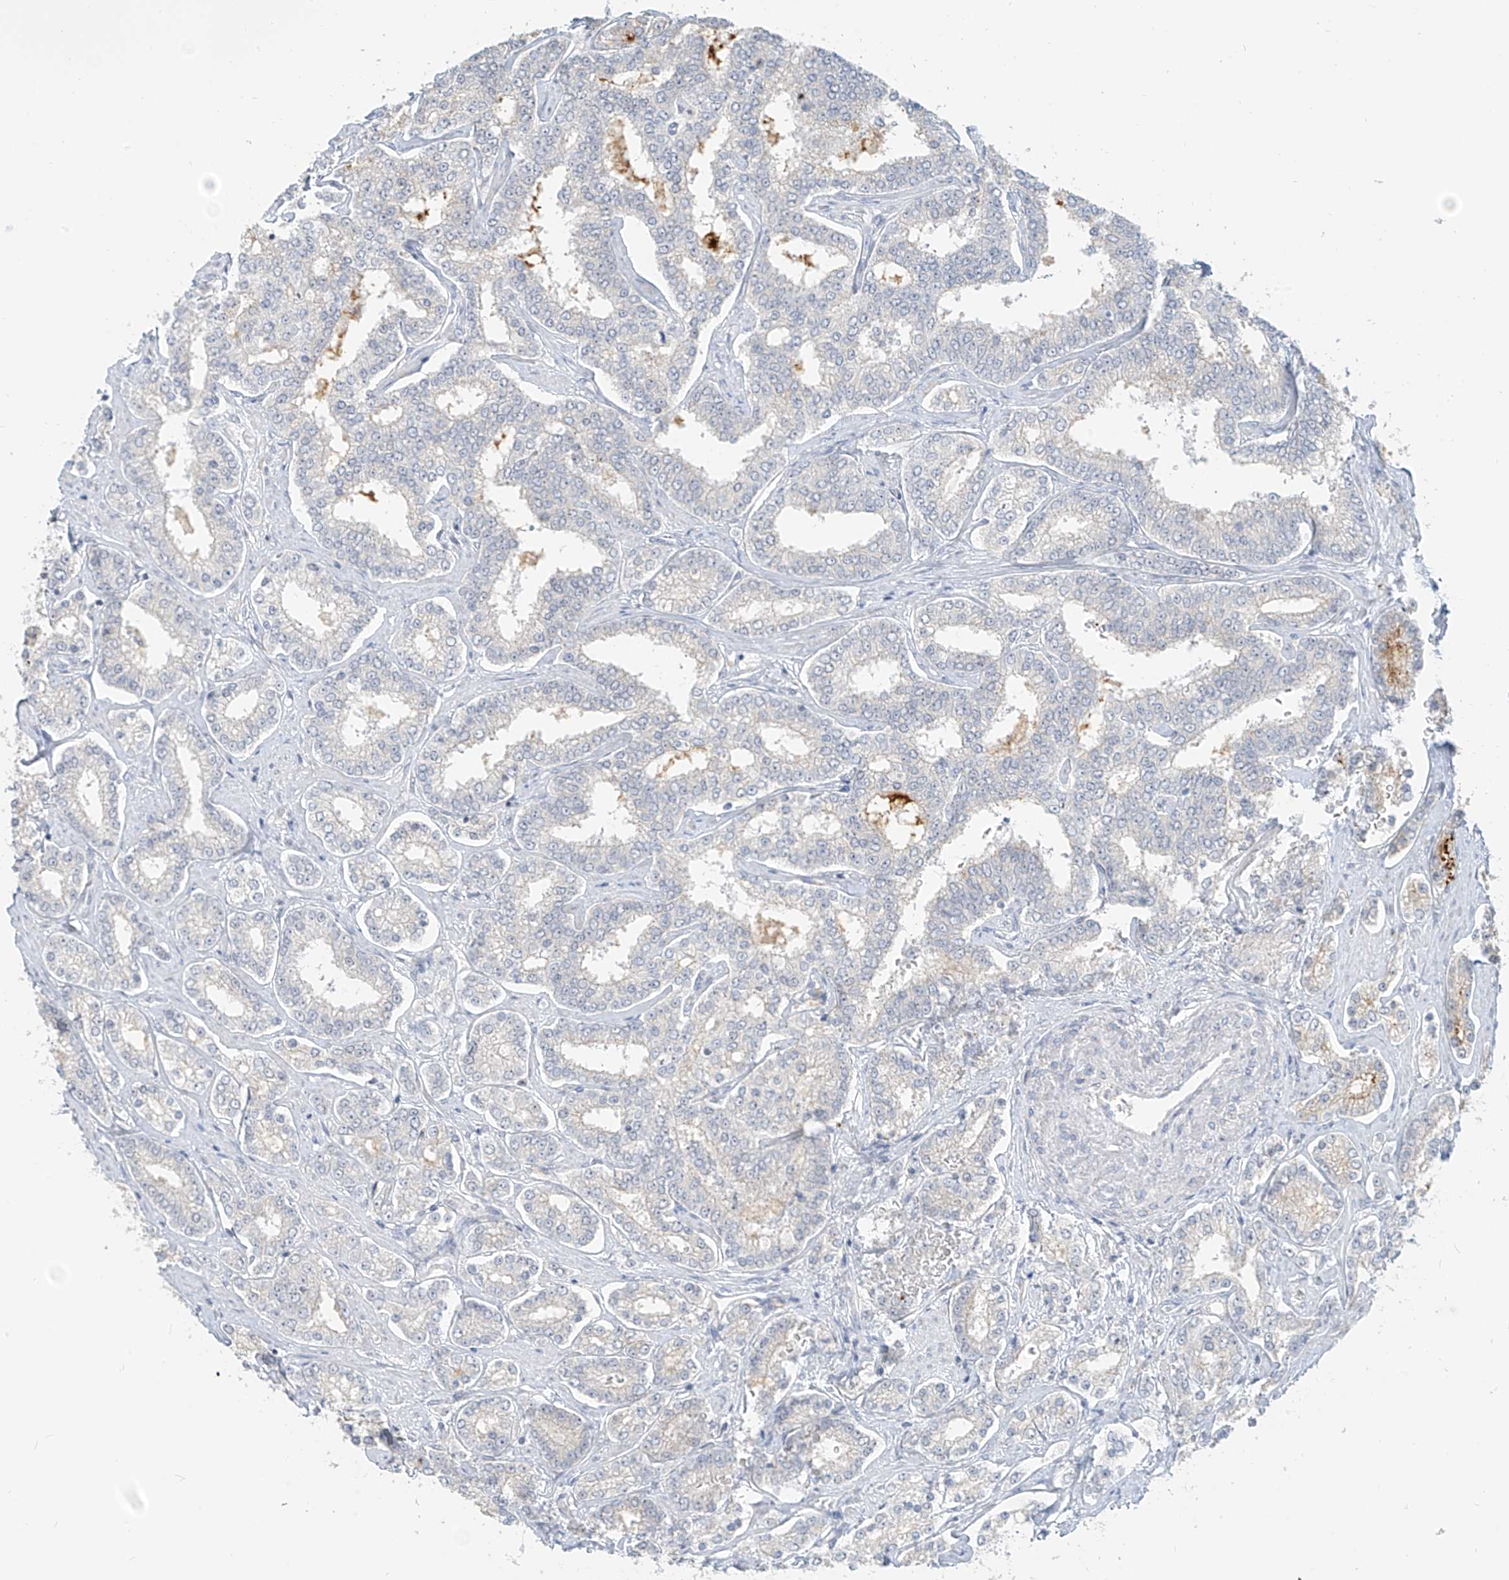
{"staining": {"intensity": "negative", "quantity": "none", "location": "none"}, "tissue": "prostate cancer", "cell_type": "Tumor cells", "image_type": "cancer", "snomed": [{"axis": "morphology", "description": "Normal tissue, NOS"}, {"axis": "morphology", "description": "Adenocarcinoma, High grade"}, {"axis": "topography", "description": "Prostate"}], "caption": "Immunohistochemical staining of human adenocarcinoma (high-grade) (prostate) reveals no significant staining in tumor cells.", "gene": "C2orf42", "patient": {"sex": "male", "age": 83}}